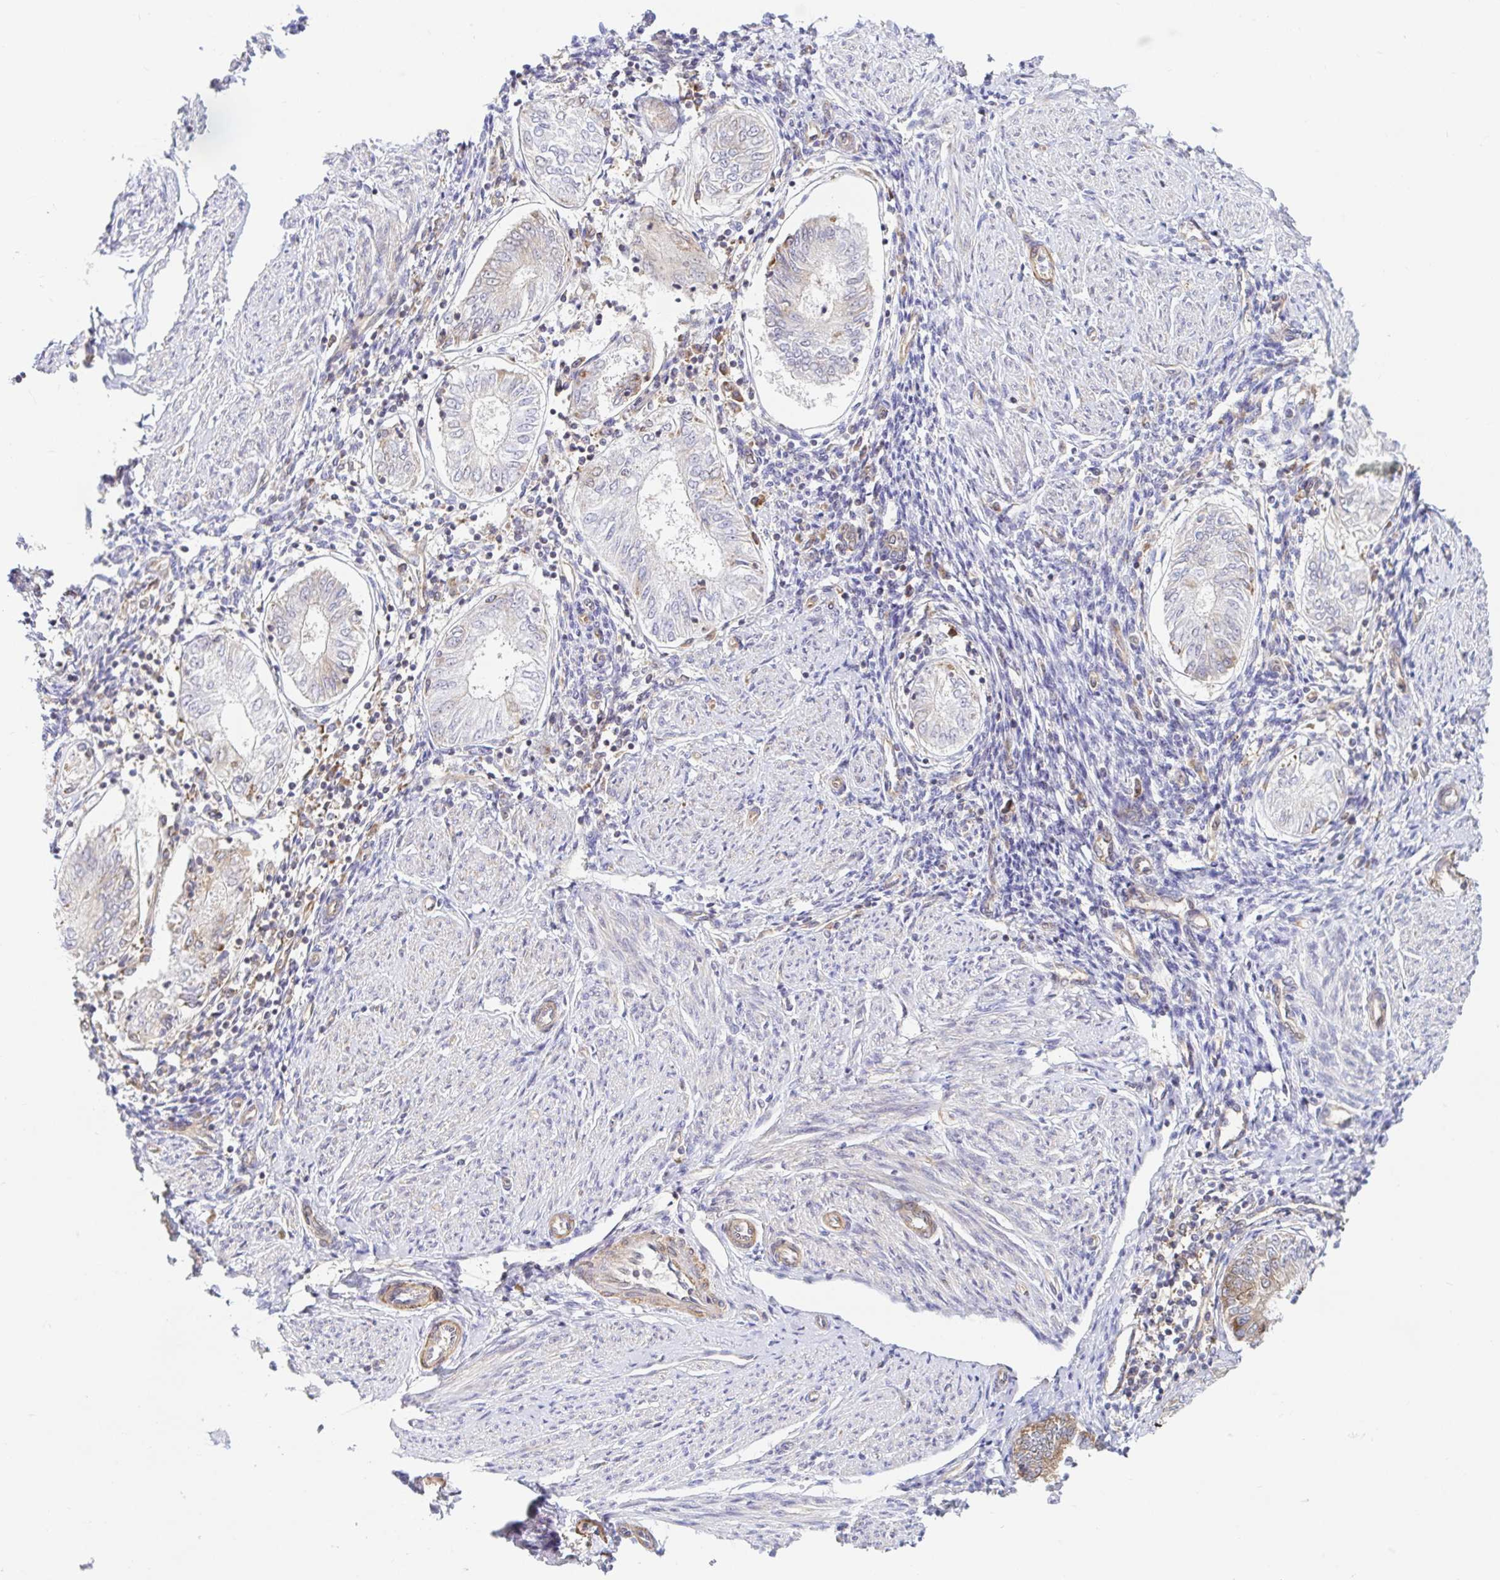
{"staining": {"intensity": "weak", "quantity": "<25%", "location": "cytoplasmic/membranous"}, "tissue": "endometrial cancer", "cell_type": "Tumor cells", "image_type": "cancer", "snomed": [{"axis": "morphology", "description": "Adenocarcinoma, NOS"}, {"axis": "topography", "description": "Endometrium"}], "caption": "Immunohistochemistry of endometrial cancer (adenocarcinoma) demonstrates no staining in tumor cells.", "gene": "LARP1", "patient": {"sex": "female", "age": 68}}